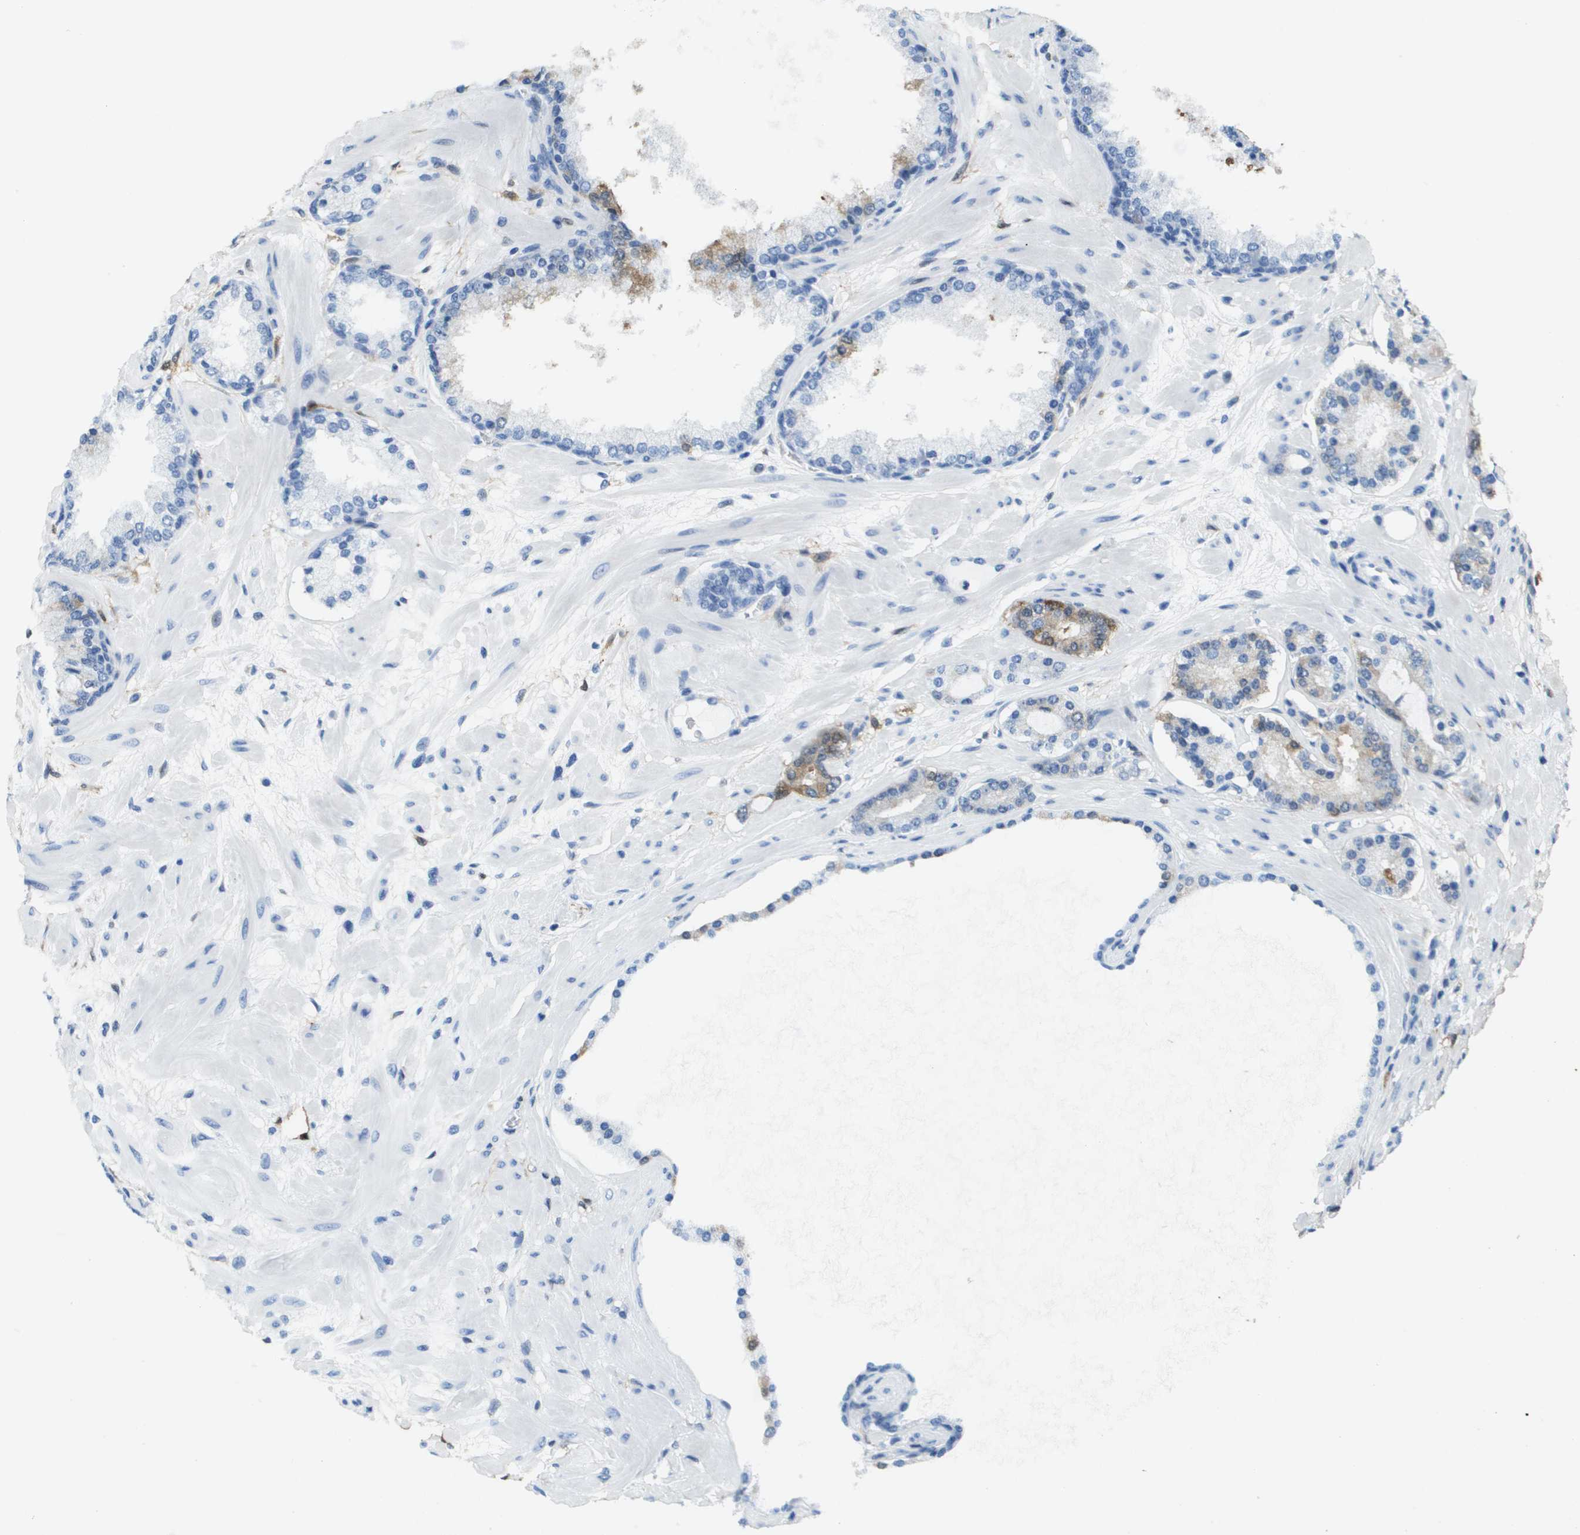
{"staining": {"intensity": "moderate", "quantity": "<25%", "location": "cytoplasmic/membranous"}, "tissue": "prostate cancer", "cell_type": "Tumor cells", "image_type": "cancer", "snomed": [{"axis": "morphology", "description": "Adenocarcinoma, Low grade"}, {"axis": "topography", "description": "Prostate"}], "caption": "This is a histology image of immunohistochemistry (IHC) staining of prostate cancer (low-grade adenocarcinoma), which shows moderate positivity in the cytoplasmic/membranous of tumor cells.", "gene": "FABP5", "patient": {"sex": "male", "age": 63}}